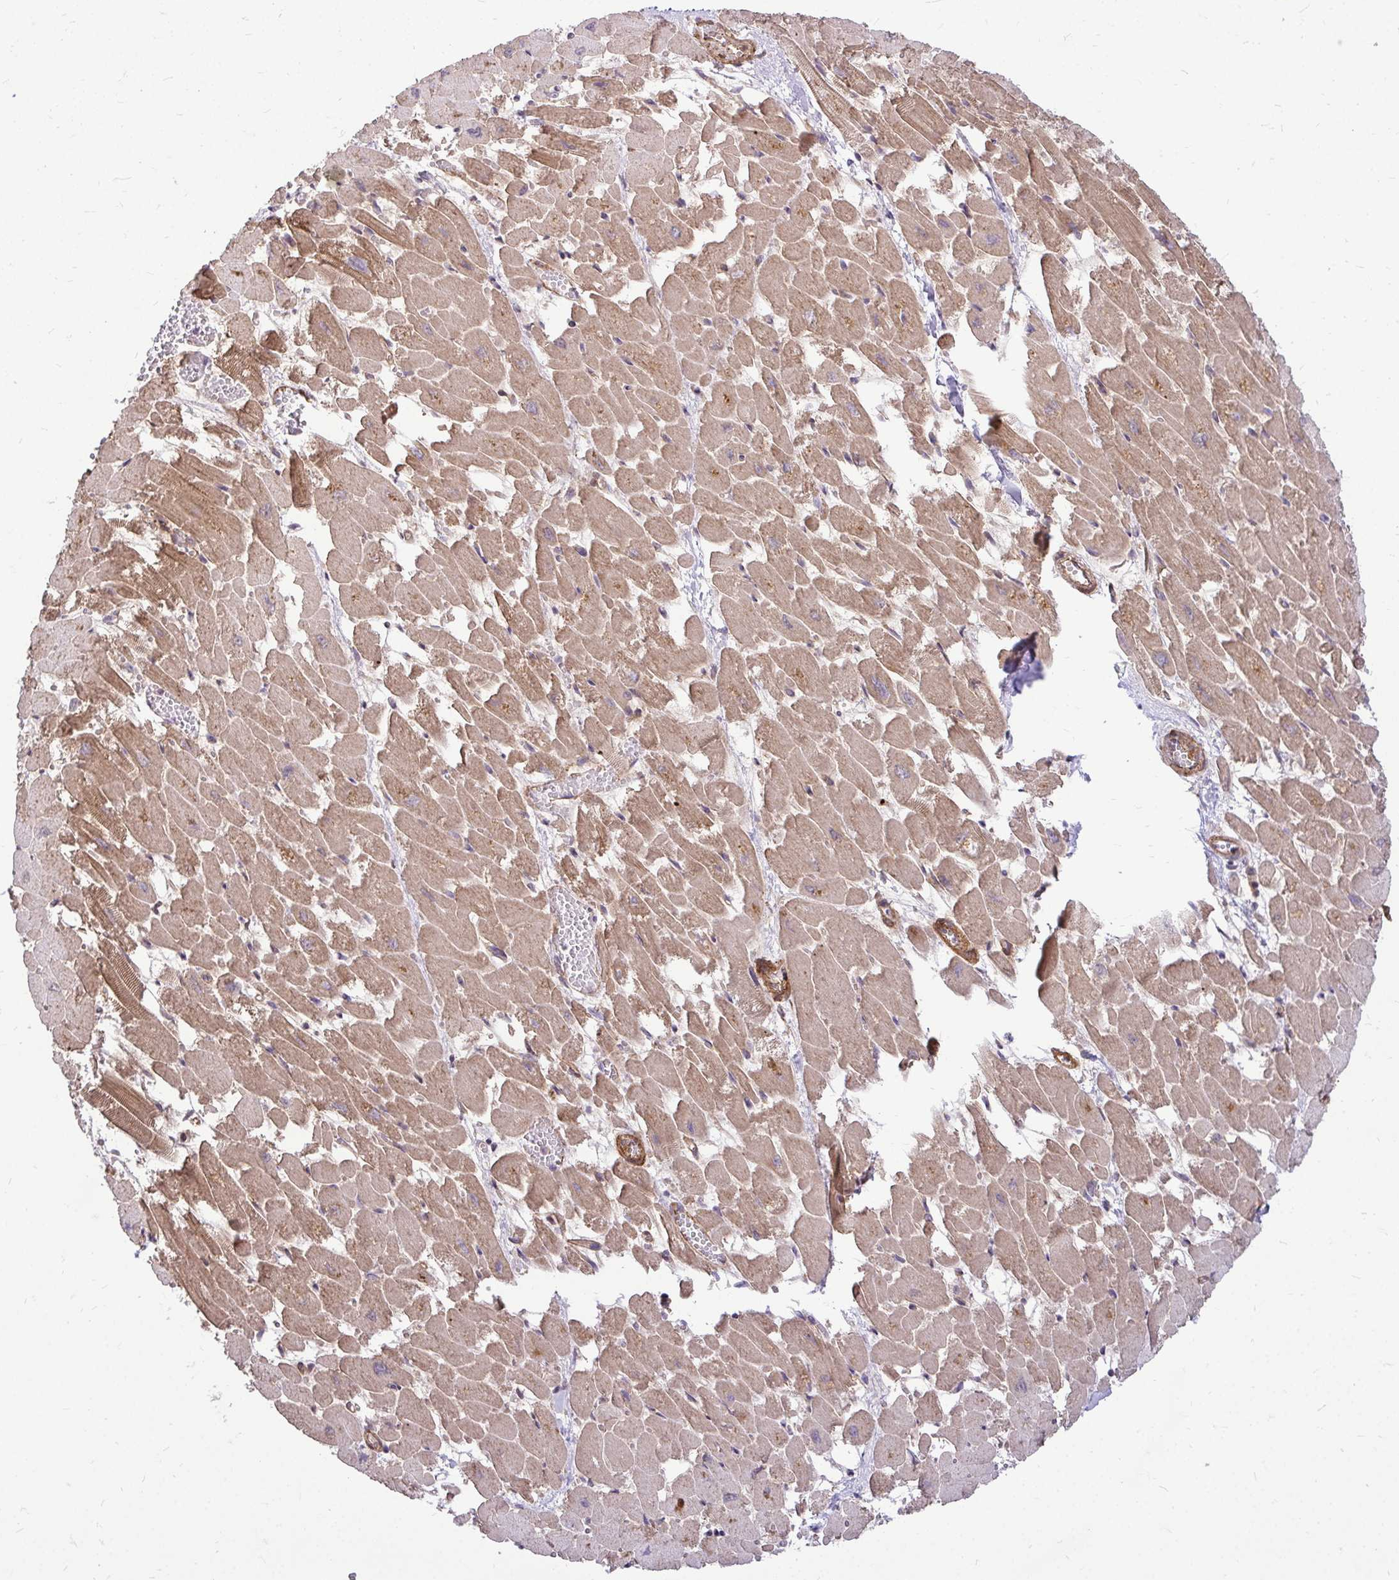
{"staining": {"intensity": "moderate", "quantity": ">75%", "location": "cytoplasmic/membranous"}, "tissue": "heart muscle", "cell_type": "Cardiomyocytes", "image_type": "normal", "snomed": [{"axis": "morphology", "description": "Normal tissue, NOS"}, {"axis": "topography", "description": "Heart"}], "caption": "IHC (DAB (3,3'-diaminobenzidine)) staining of benign heart muscle exhibits moderate cytoplasmic/membranous protein expression in approximately >75% of cardiomyocytes. The protein is stained brown, and the nuclei are stained in blue (DAB IHC with brightfield microscopy, high magnification).", "gene": "TRIP6", "patient": {"sex": "female", "age": 52}}